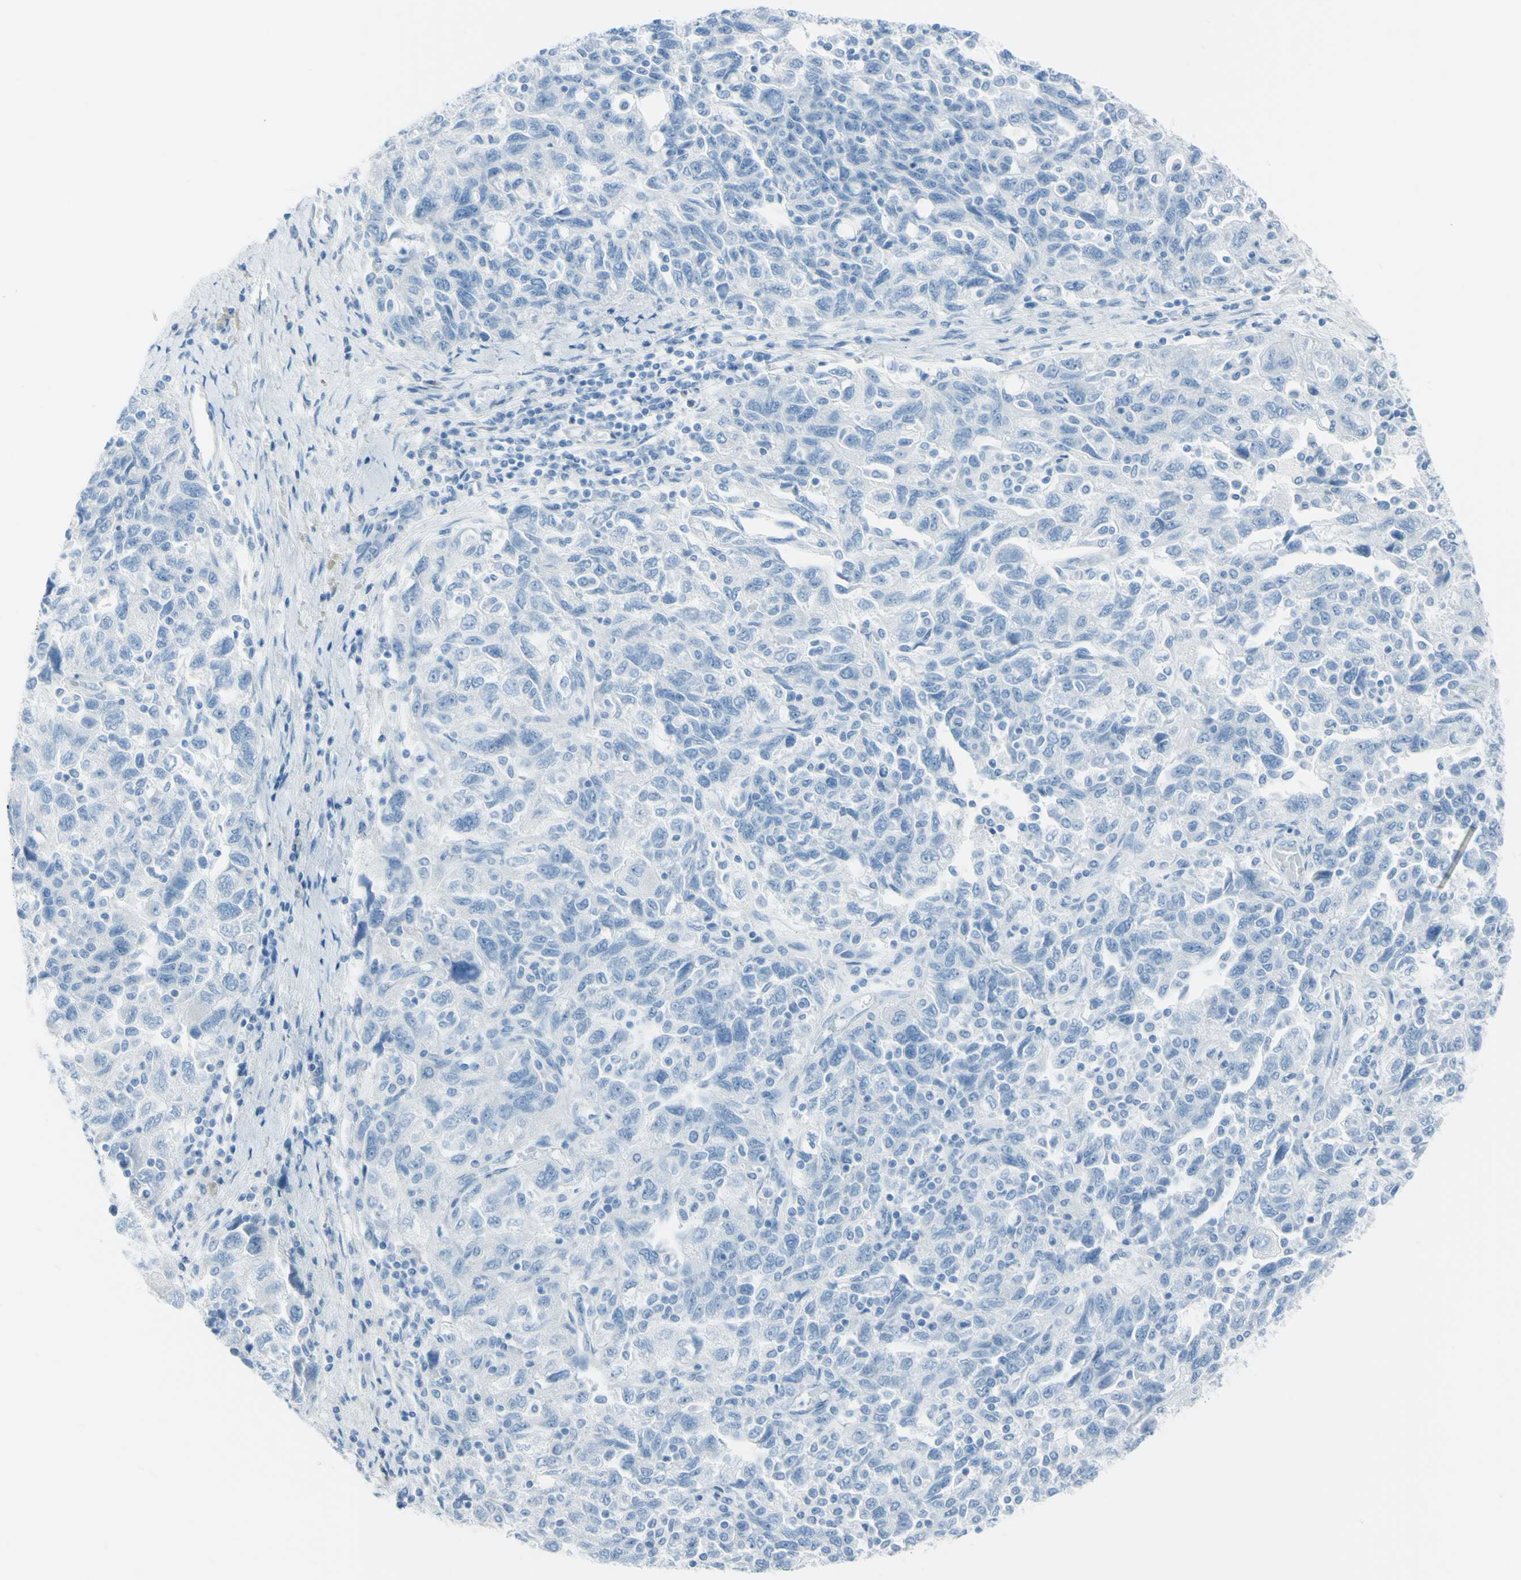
{"staining": {"intensity": "negative", "quantity": "none", "location": "none"}, "tissue": "ovarian cancer", "cell_type": "Tumor cells", "image_type": "cancer", "snomed": [{"axis": "morphology", "description": "Carcinoma, NOS"}, {"axis": "morphology", "description": "Cystadenocarcinoma, serous, NOS"}, {"axis": "topography", "description": "Ovary"}], "caption": "Tumor cells are negative for brown protein staining in ovarian cancer (serous cystadenocarcinoma). Brightfield microscopy of IHC stained with DAB (3,3'-diaminobenzidine) (brown) and hematoxylin (blue), captured at high magnification.", "gene": "TFPI2", "patient": {"sex": "female", "age": 69}}